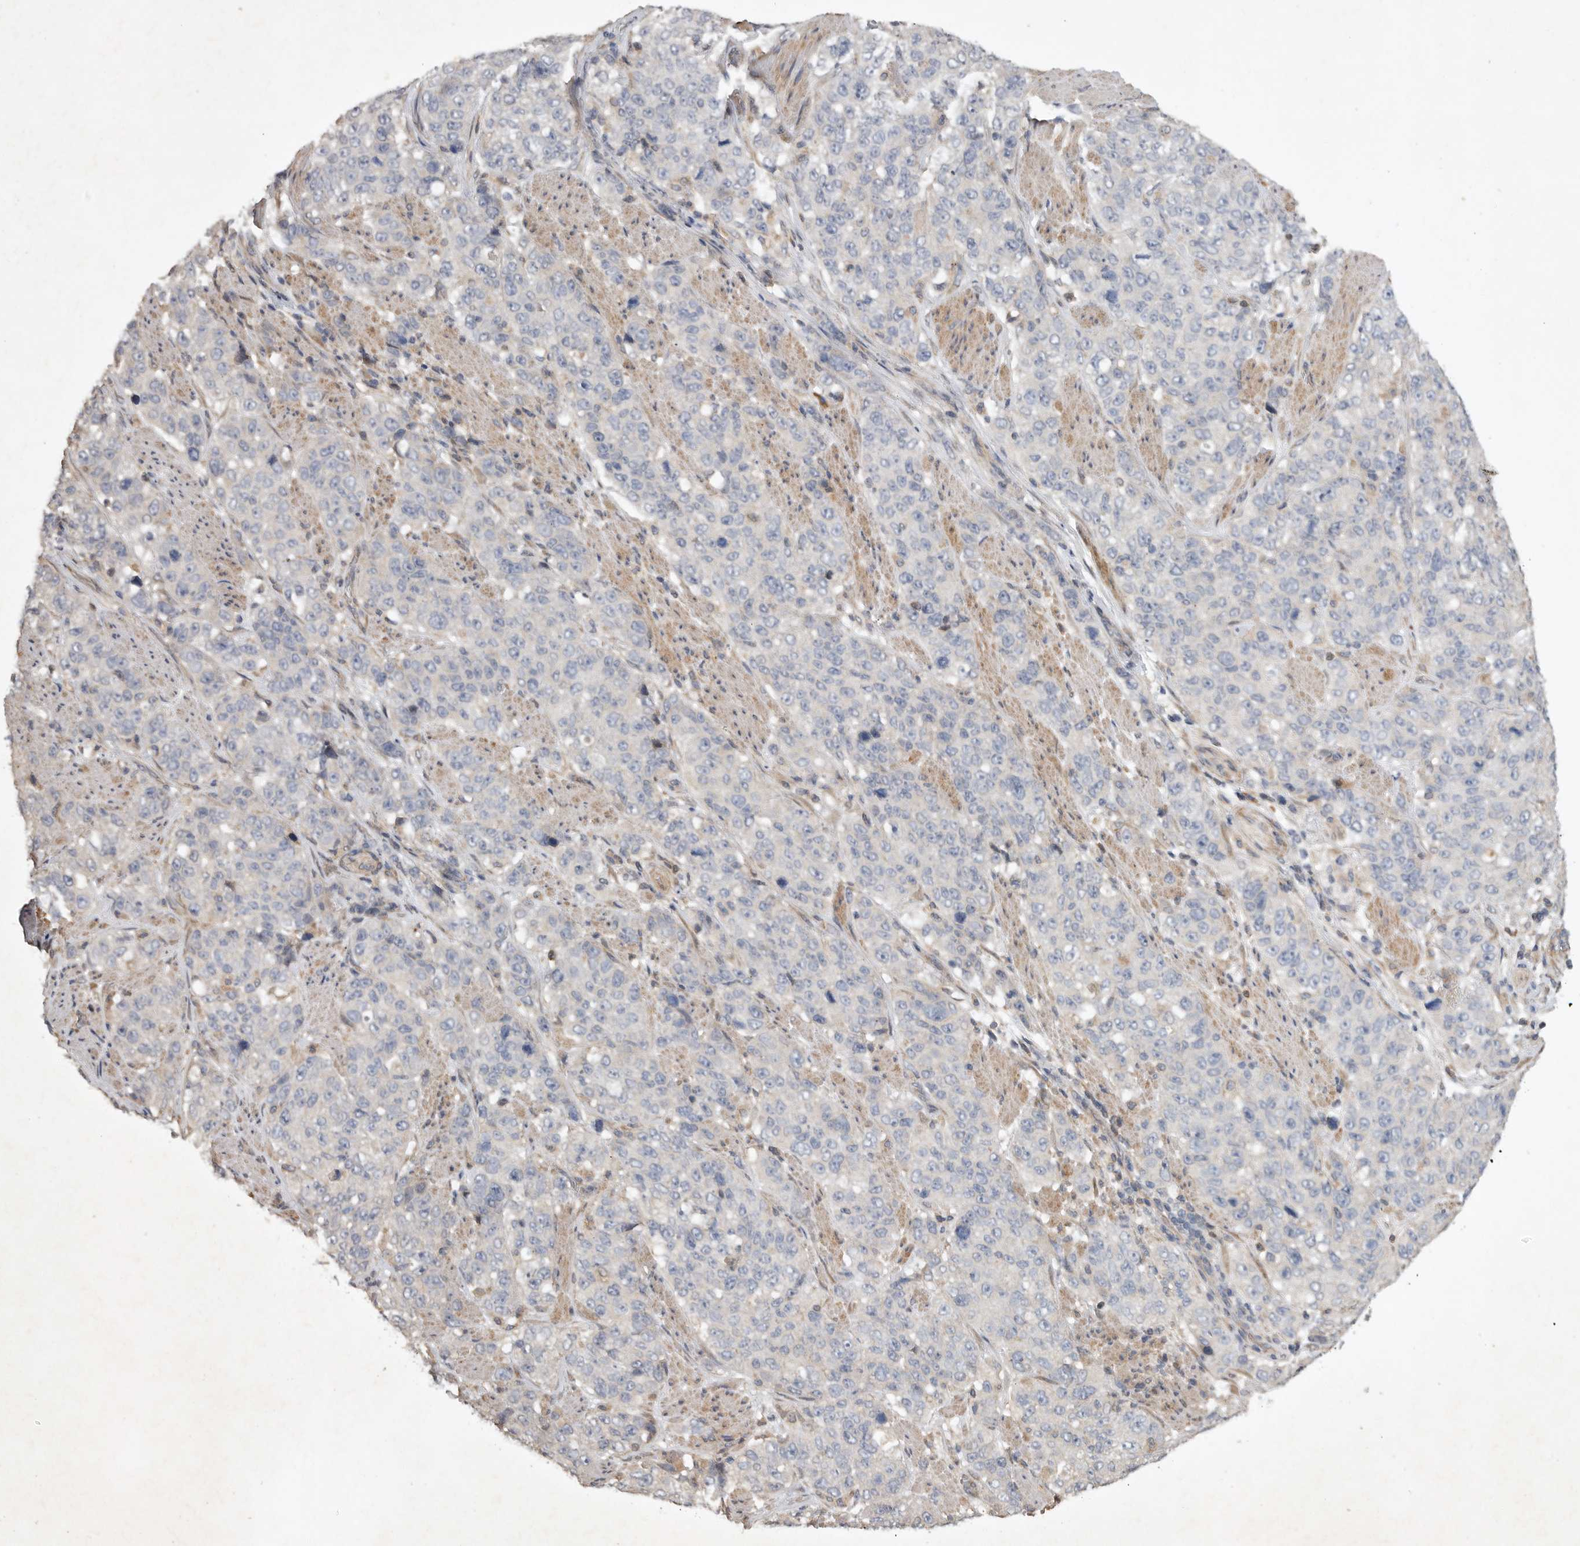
{"staining": {"intensity": "negative", "quantity": "none", "location": "none"}, "tissue": "stomach cancer", "cell_type": "Tumor cells", "image_type": "cancer", "snomed": [{"axis": "morphology", "description": "Adenocarcinoma, NOS"}, {"axis": "topography", "description": "Stomach"}], "caption": "An IHC histopathology image of stomach cancer (adenocarcinoma) is shown. There is no staining in tumor cells of stomach cancer (adenocarcinoma). (DAB (3,3'-diaminobenzidine) immunohistochemistry (IHC) with hematoxylin counter stain).", "gene": "EDEM3", "patient": {"sex": "male", "age": 48}}